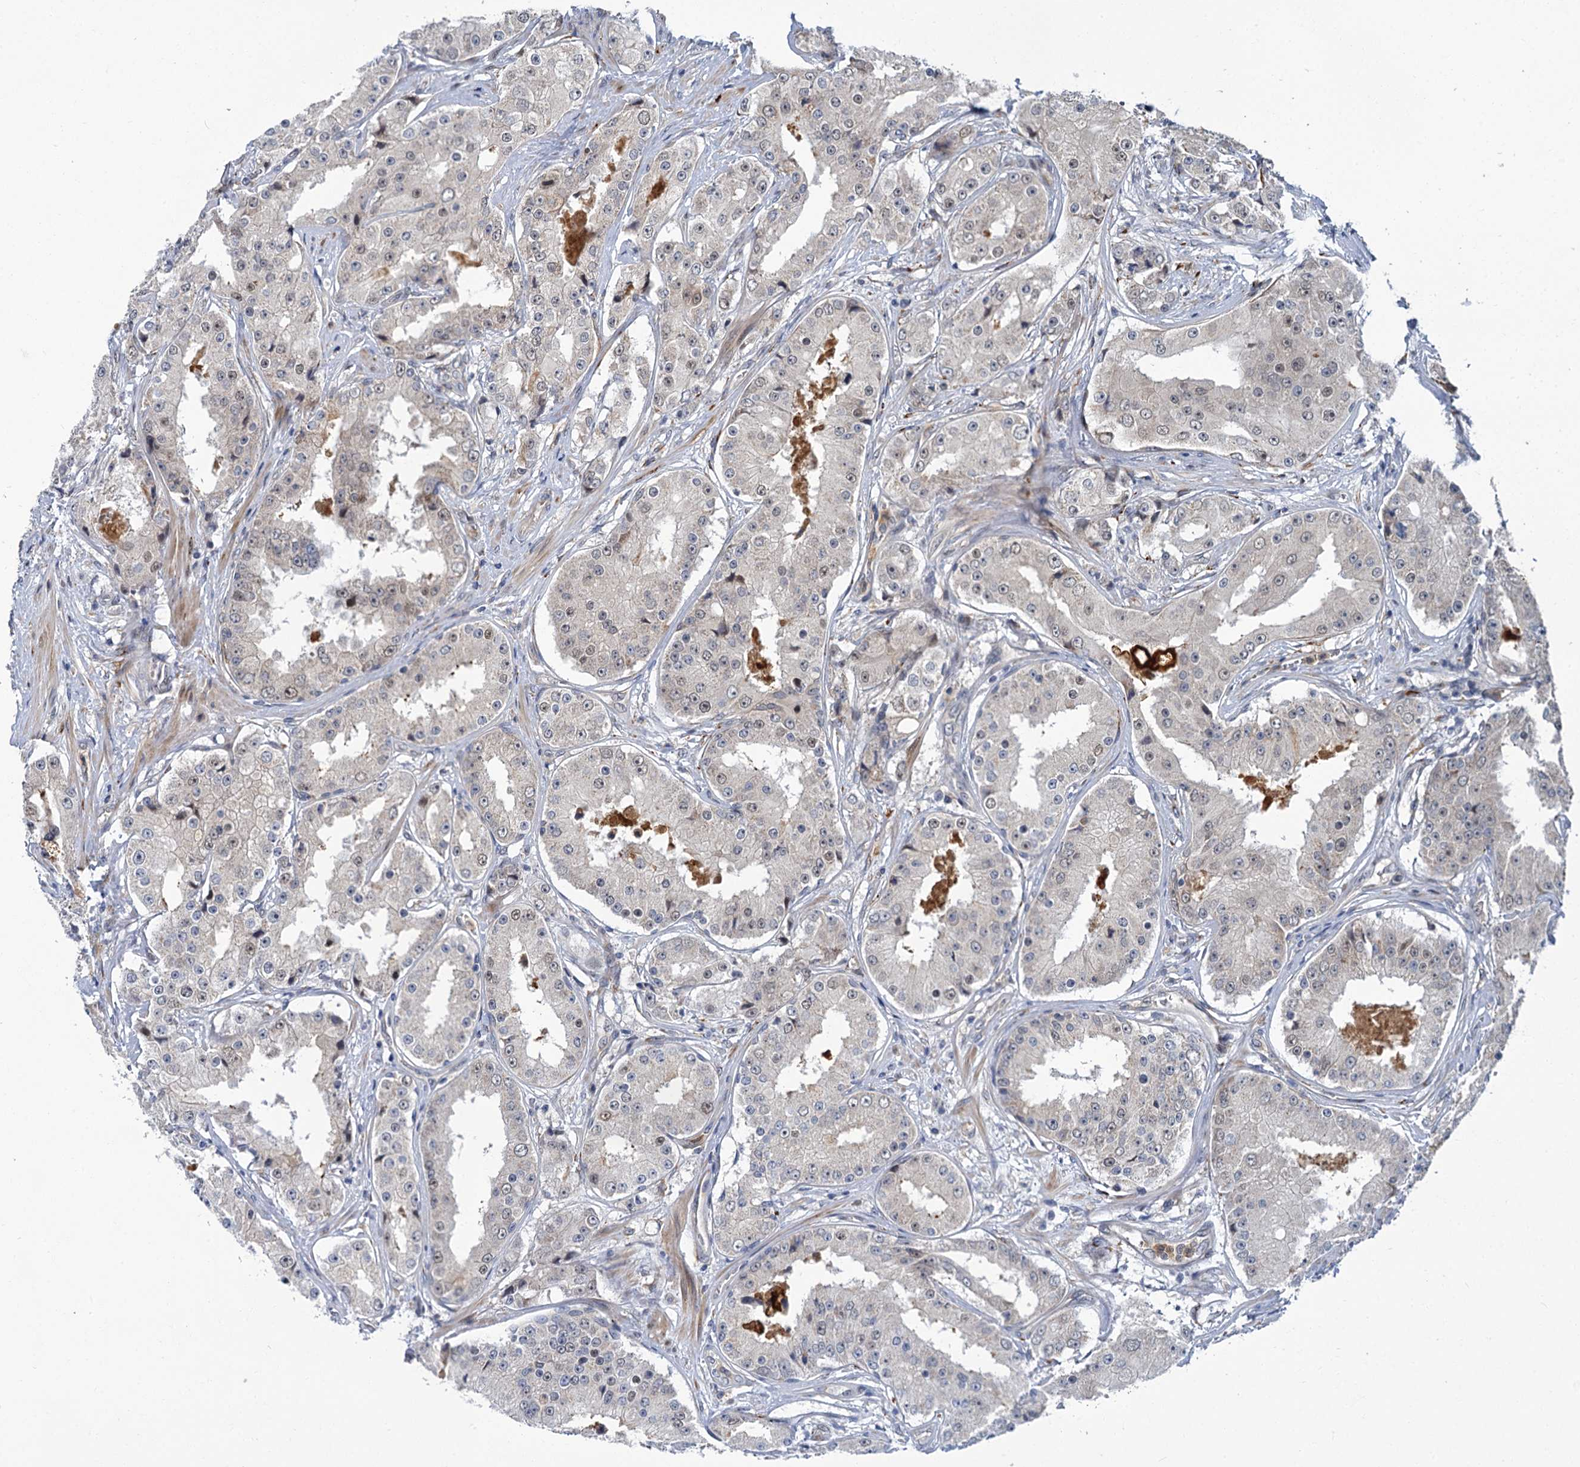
{"staining": {"intensity": "negative", "quantity": "none", "location": "none"}, "tissue": "prostate cancer", "cell_type": "Tumor cells", "image_type": "cancer", "snomed": [{"axis": "morphology", "description": "Adenocarcinoma, High grade"}, {"axis": "topography", "description": "Prostate"}], "caption": "DAB immunohistochemical staining of prostate adenocarcinoma (high-grade) shows no significant expression in tumor cells. Nuclei are stained in blue.", "gene": "APBA2", "patient": {"sex": "male", "age": 73}}